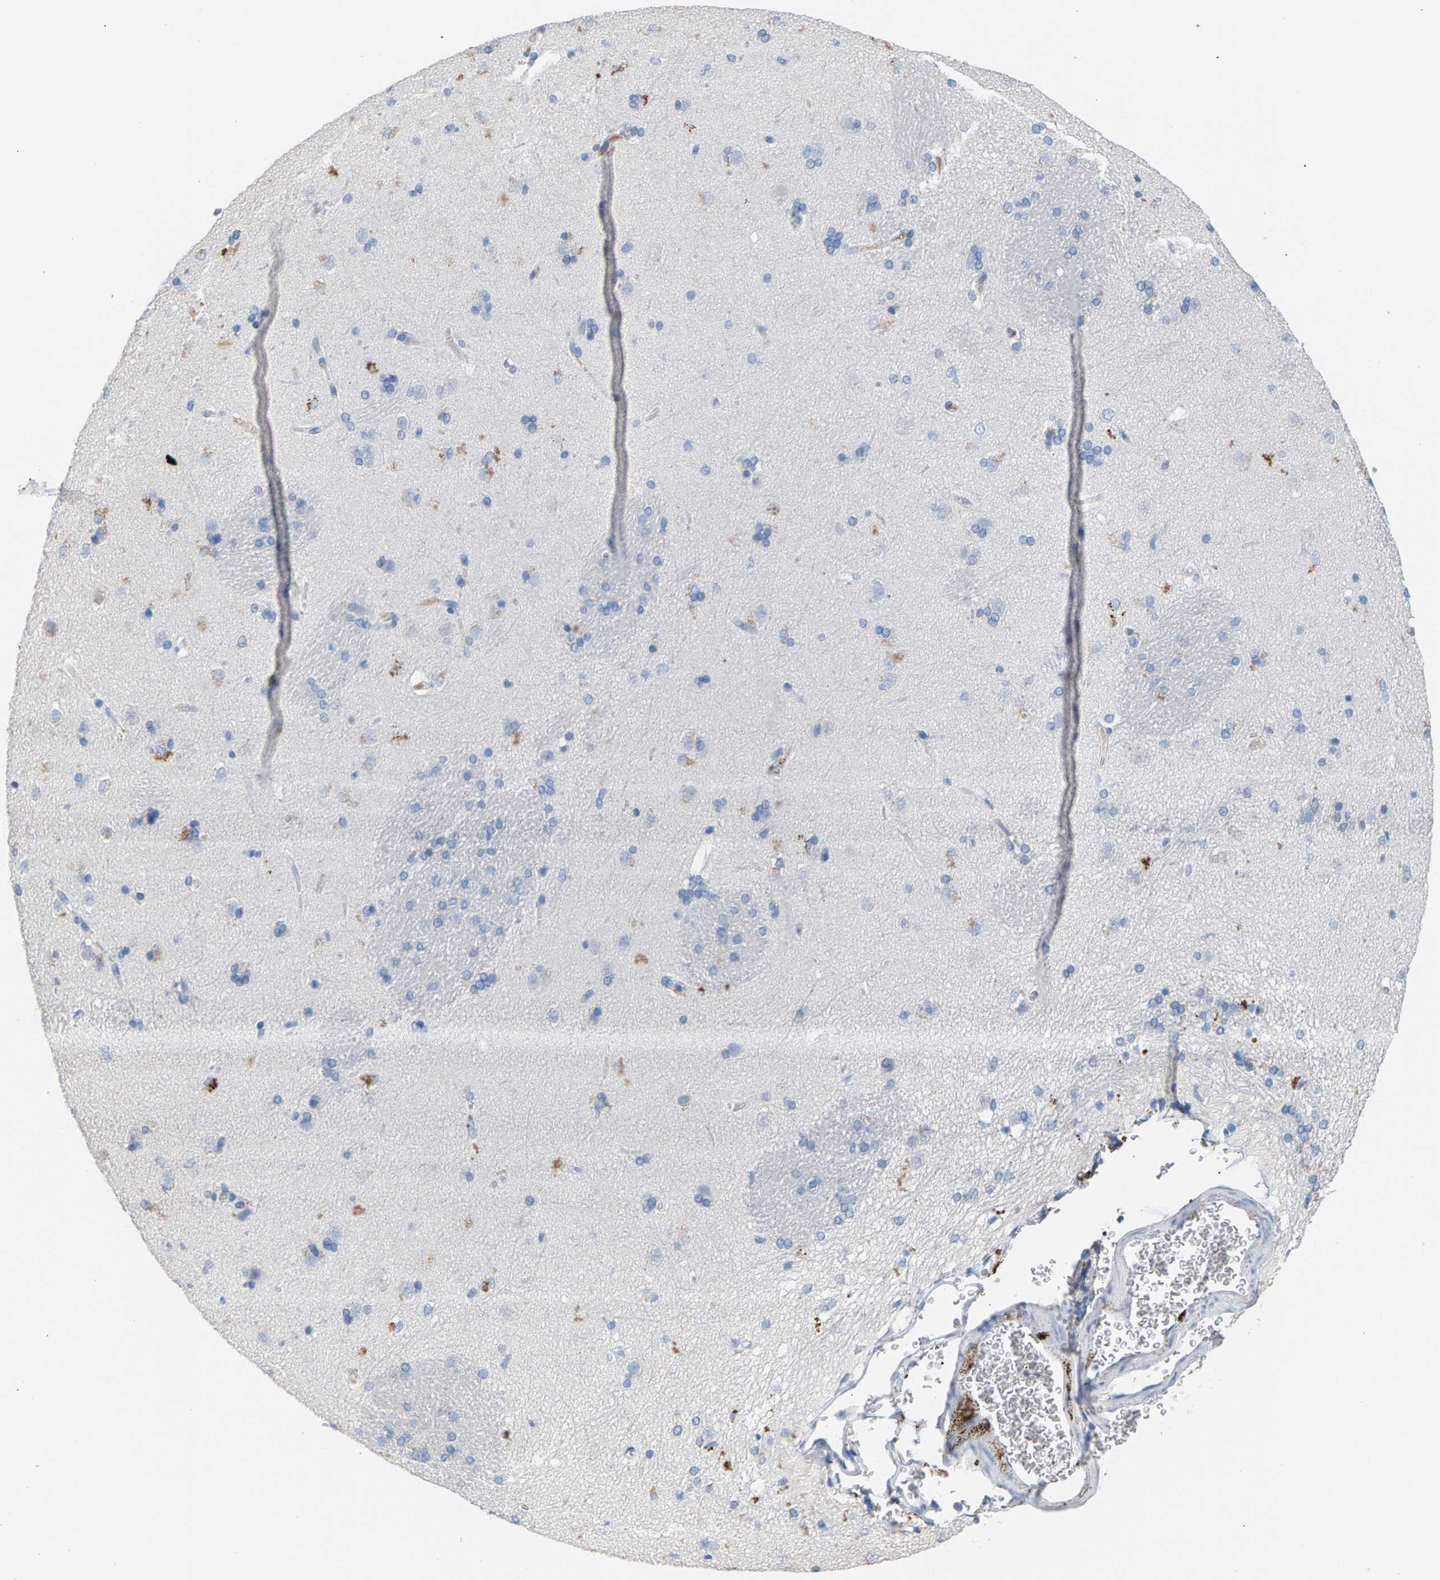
{"staining": {"intensity": "negative", "quantity": "none", "location": "none"}, "tissue": "caudate", "cell_type": "Glial cells", "image_type": "normal", "snomed": [{"axis": "morphology", "description": "Normal tissue, NOS"}, {"axis": "topography", "description": "Lateral ventricle wall"}], "caption": "Caudate stained for a protein using immunohistochemistry exhibits no staining glial cells.", "gene": "APOH", "patient": {"sex": "female", "age": 19}}